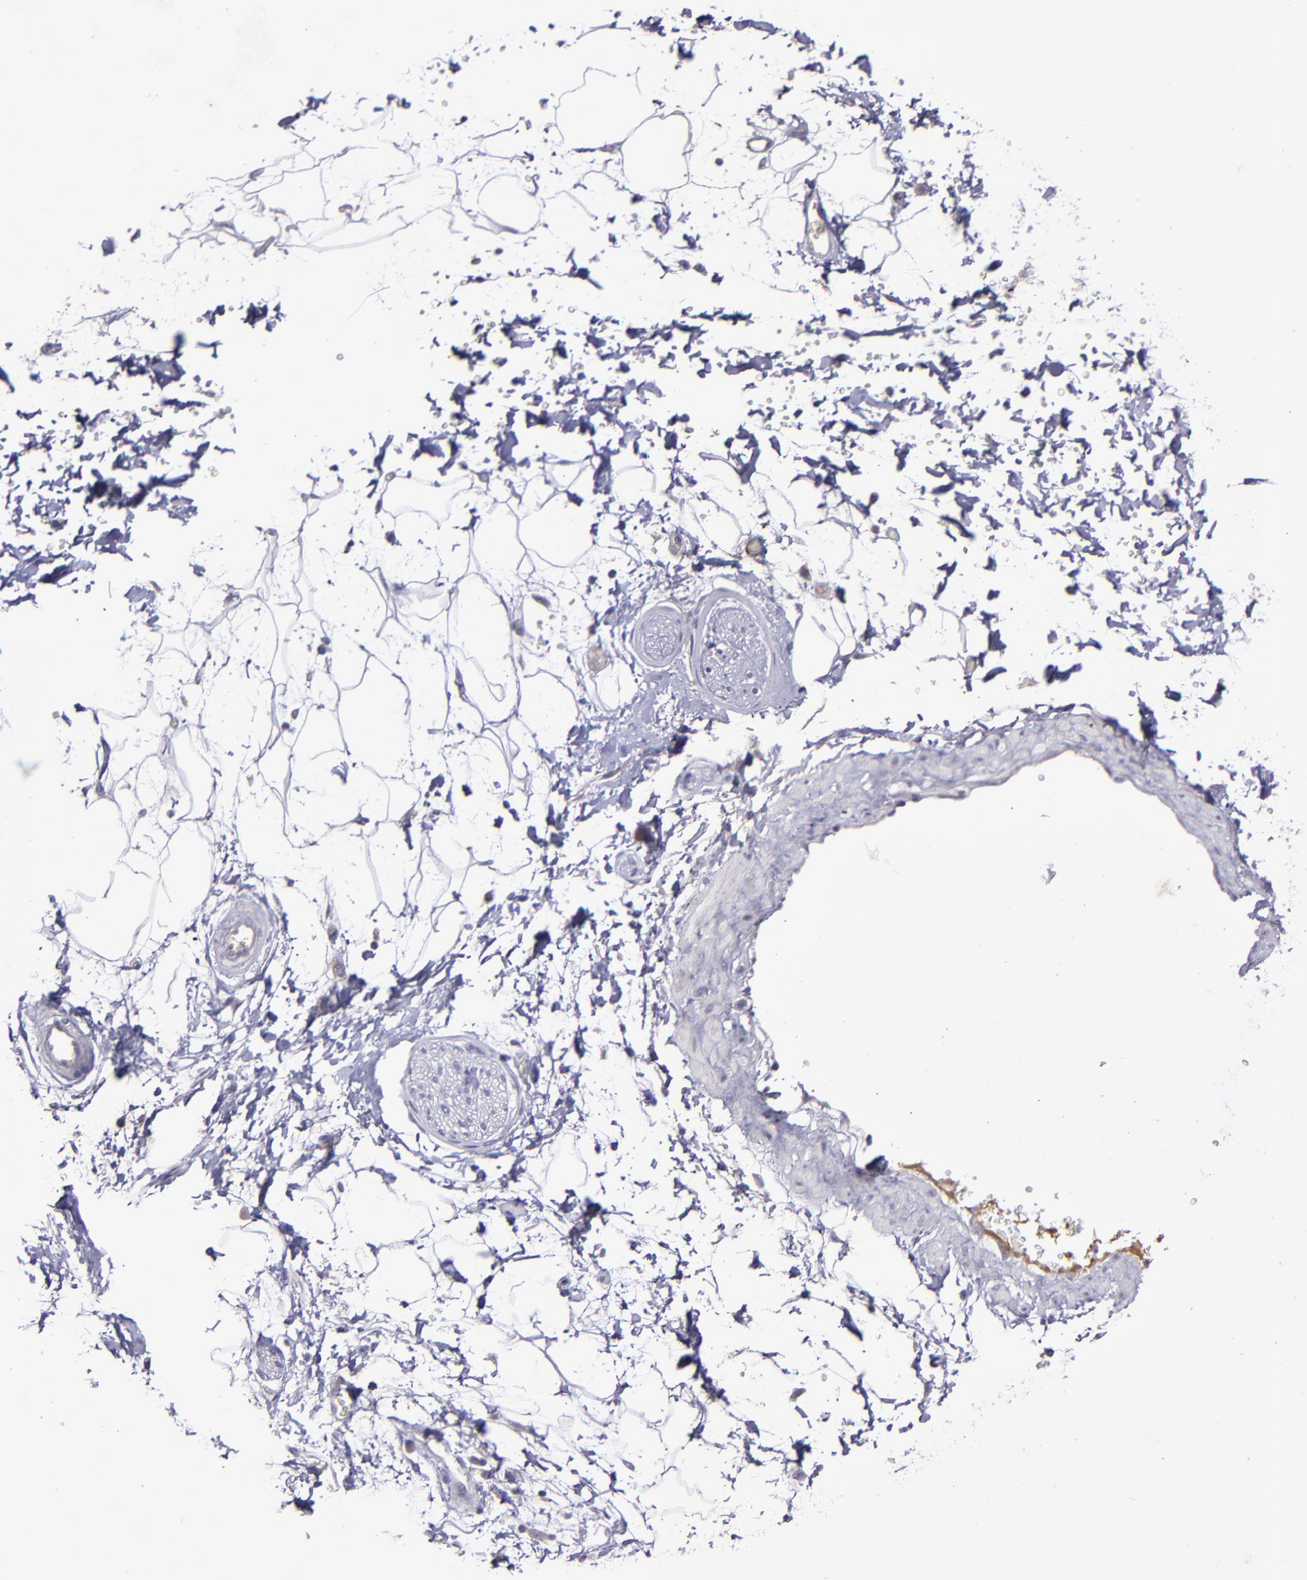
{"staining": {"intensity": "negative", "quantity": "none", "location": "none"}, "tissue": "adipose tissue", "cell_type": "Adipocytes", "image_type": "normal", "snomed": [{"axis": "morphology", "description": "Normal tissue, NOS"}, {"axis": "topography", "description": "Soft tissue"}], "caption": "This is an immunohistochemistry (IHC) photomicrograph of normal human adipose tissue. There is no positivity in adipocytes.", "gene": "MASP1", "patient": {"sex": "male", "age": 72}}